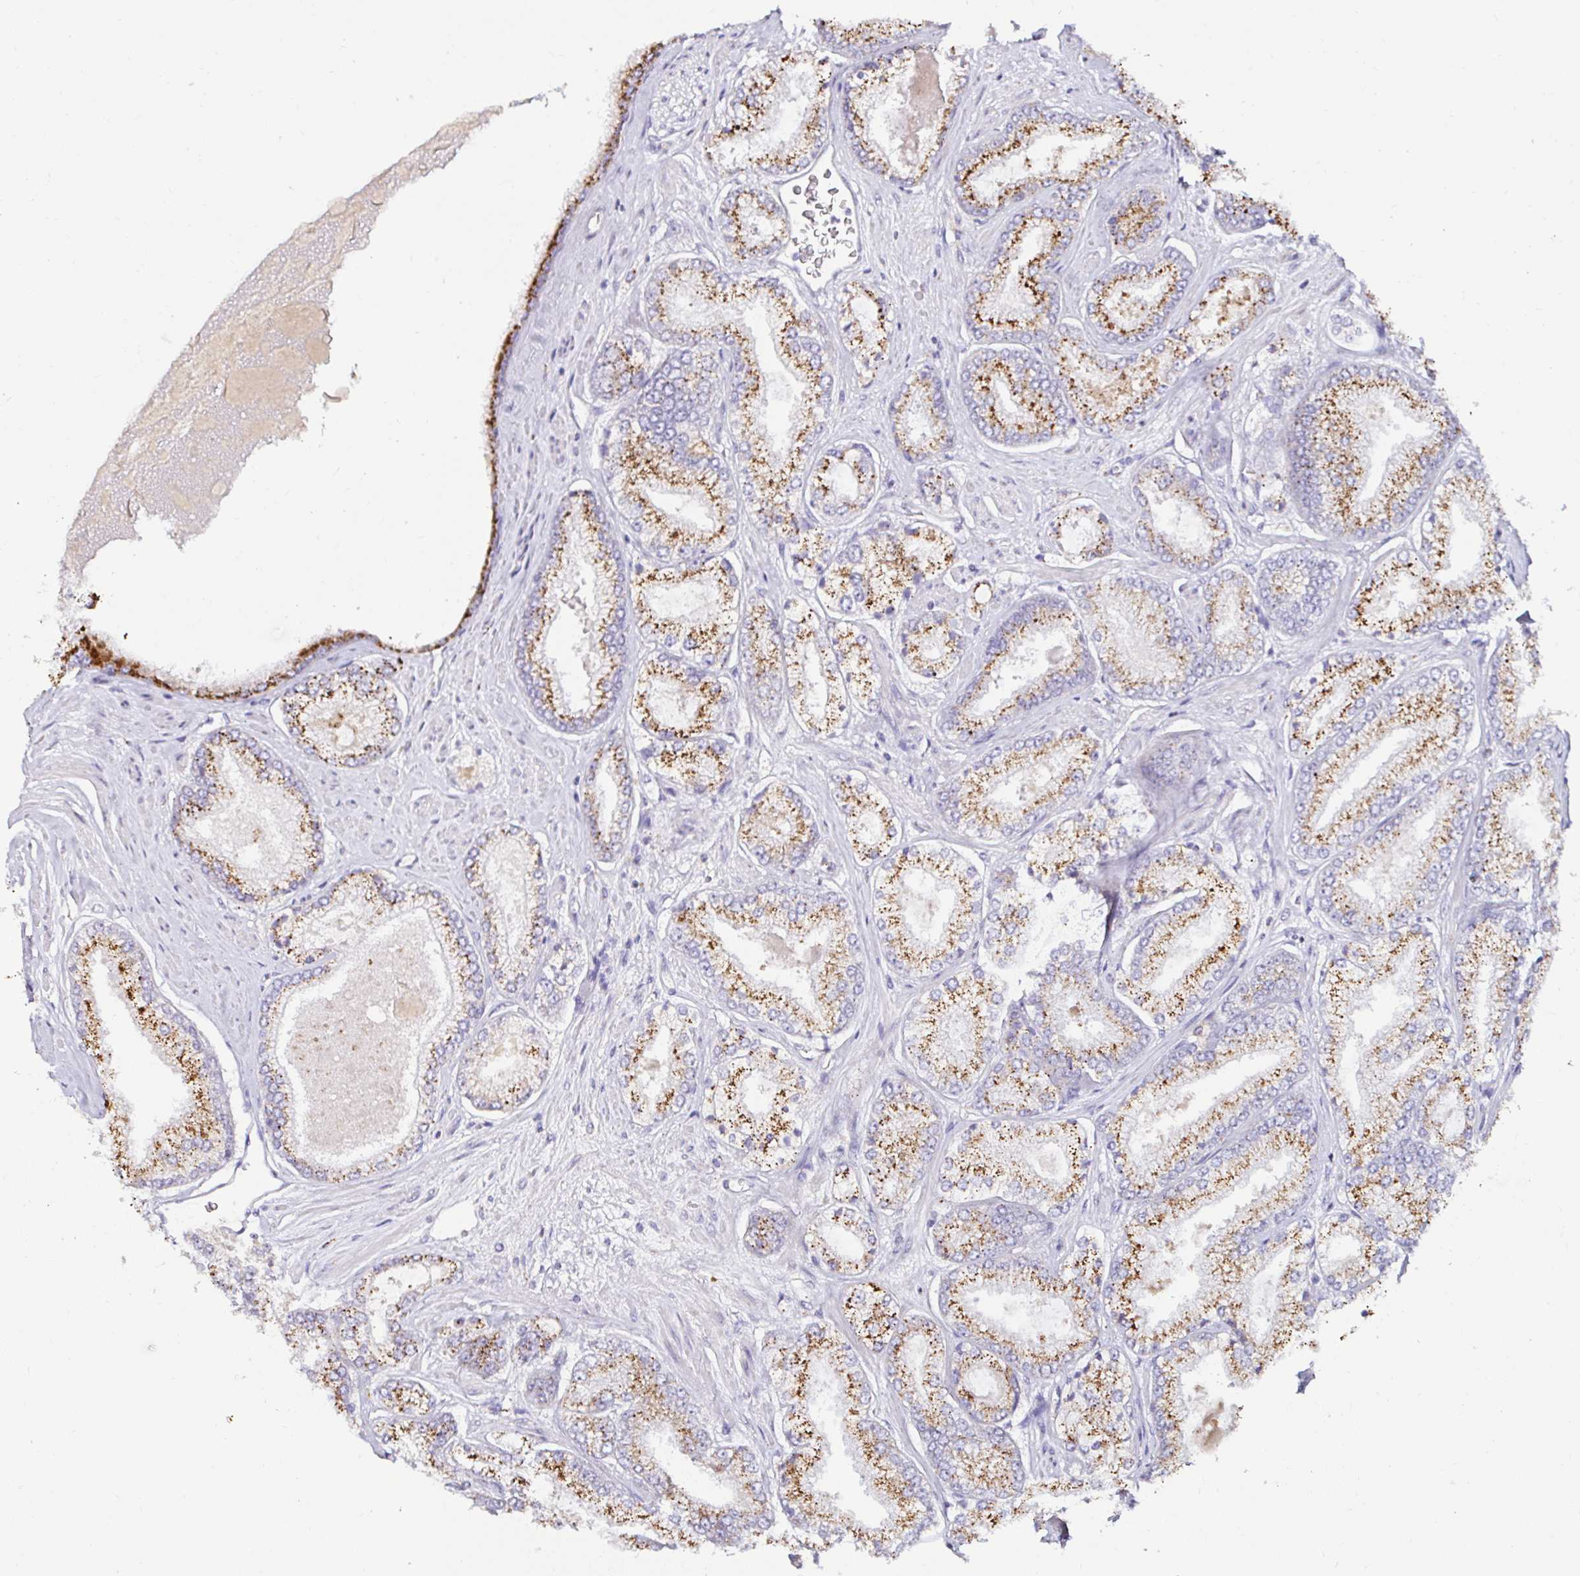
{"staining": {"intensity": "moderate", "quantity": ">75%", "location": "cytoplasmic/membranous"}, "tissue": "prostate cancer", "cell_type": "Tumor cells", "image_type": "cancer", "snomed": [{"axis": "morphology", "description": "Adenocarcinoma, Low grade"}, {"axis": "topography", "description": "Prostate"}], "caption": "Moderate cytoplasmic/membranous protein positivity is present in about >75% of tumor cells in prostate low-grade adenocarcinoma. (brown staining indicates protein expression, while blue staining denotes nuclei).", "gene": "GALNS", "patient": {"sex": "male", "age": 67}}